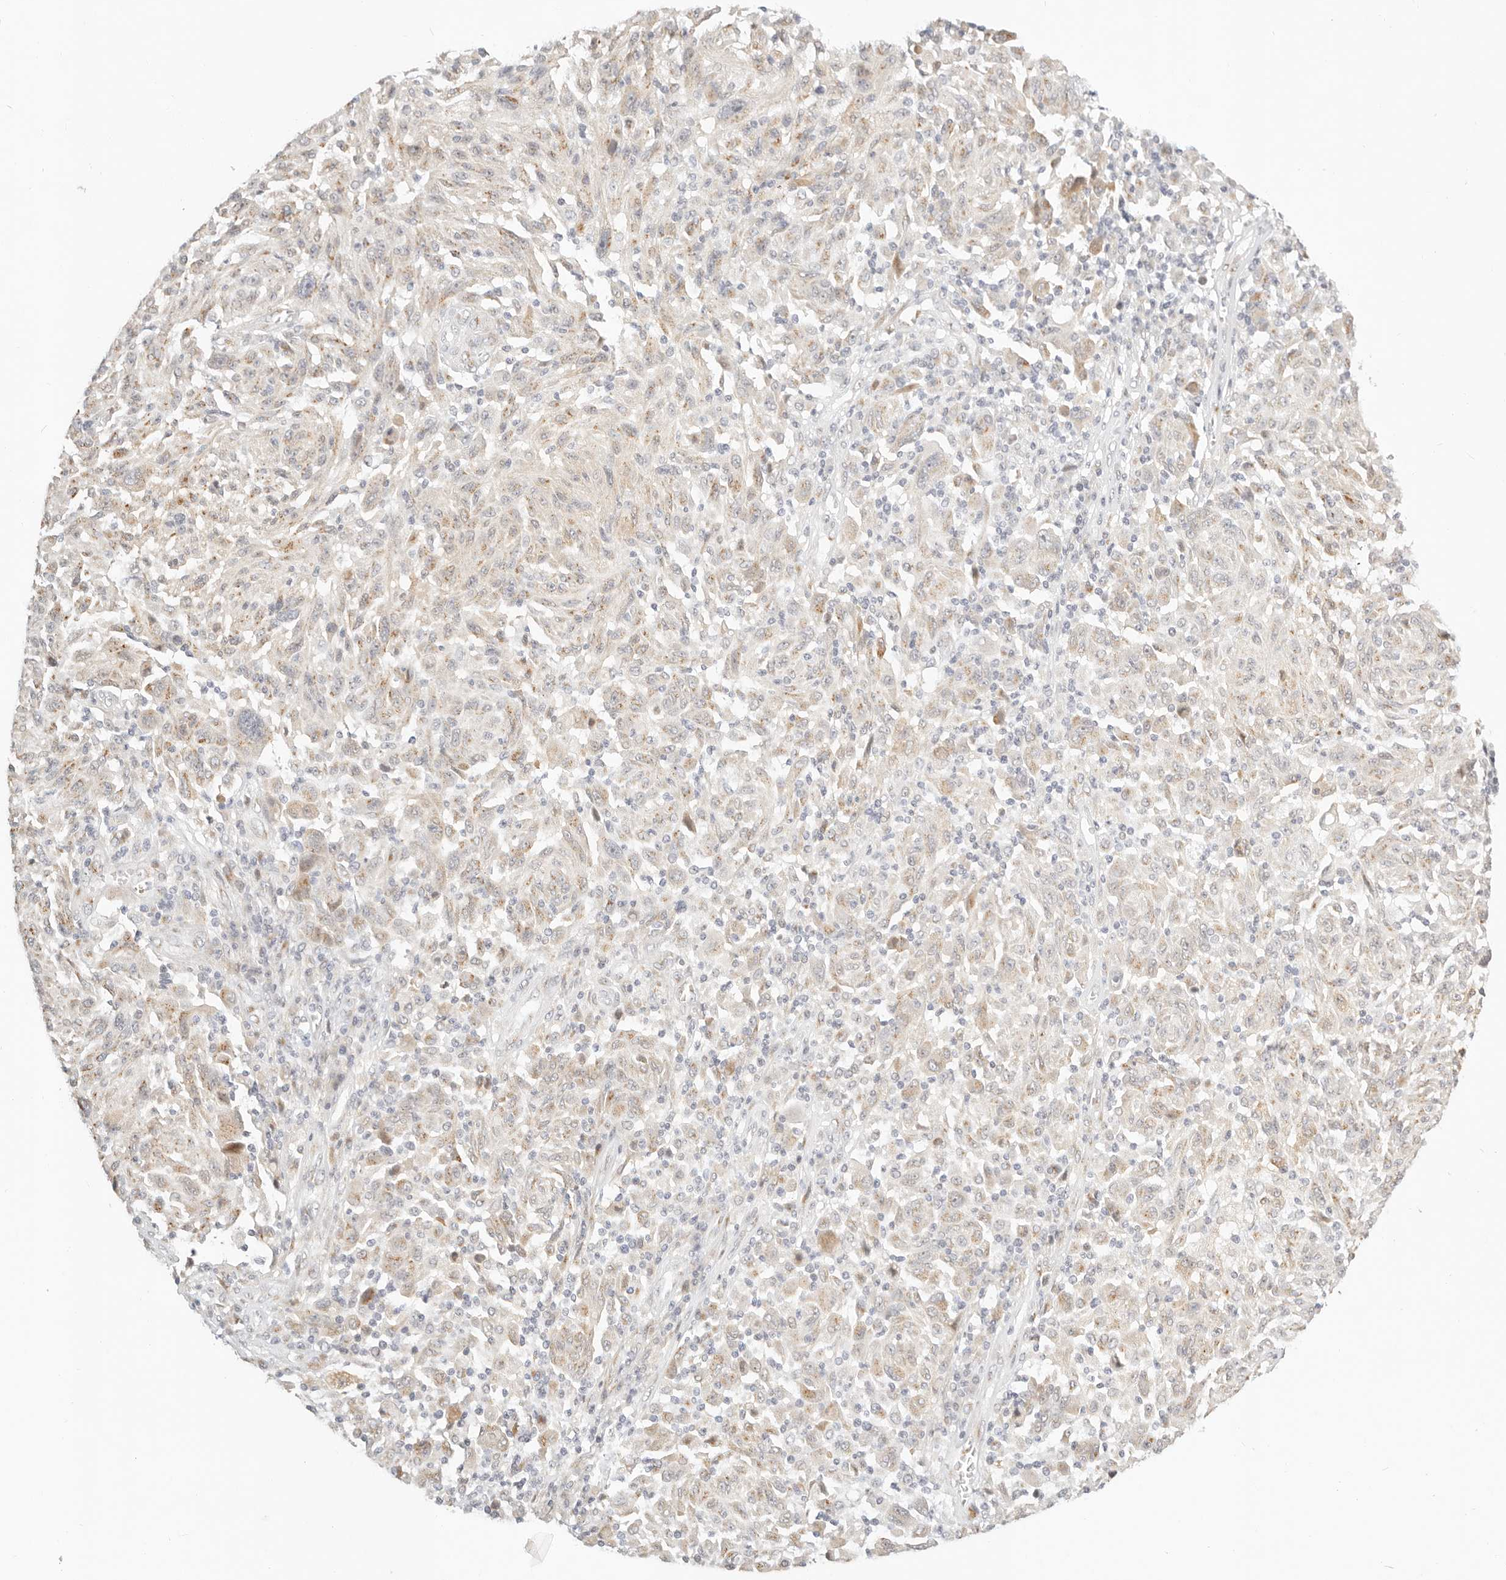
{"staining": {"intensity": "weak", "quantity": "25%-75%", "location": "cytoplasmic/membranous"}, "tissue": "melanoma", "cell_type": "Tumor cells", "image_type": "cancer", "snomed": [{"axis": "morphology", "description": "Malignant melanoma, NOS"}, {"axis": "topography", "description": "Skin"}], "caption": "Weak cytoplasmic/membranous positivity for a protein is identified in approximately 25%-75% of tumor cells of malignant melanoma using immunohistochemistry.", "gene": "FAM20B", "patient": {"sex": "male", "age": 53}}